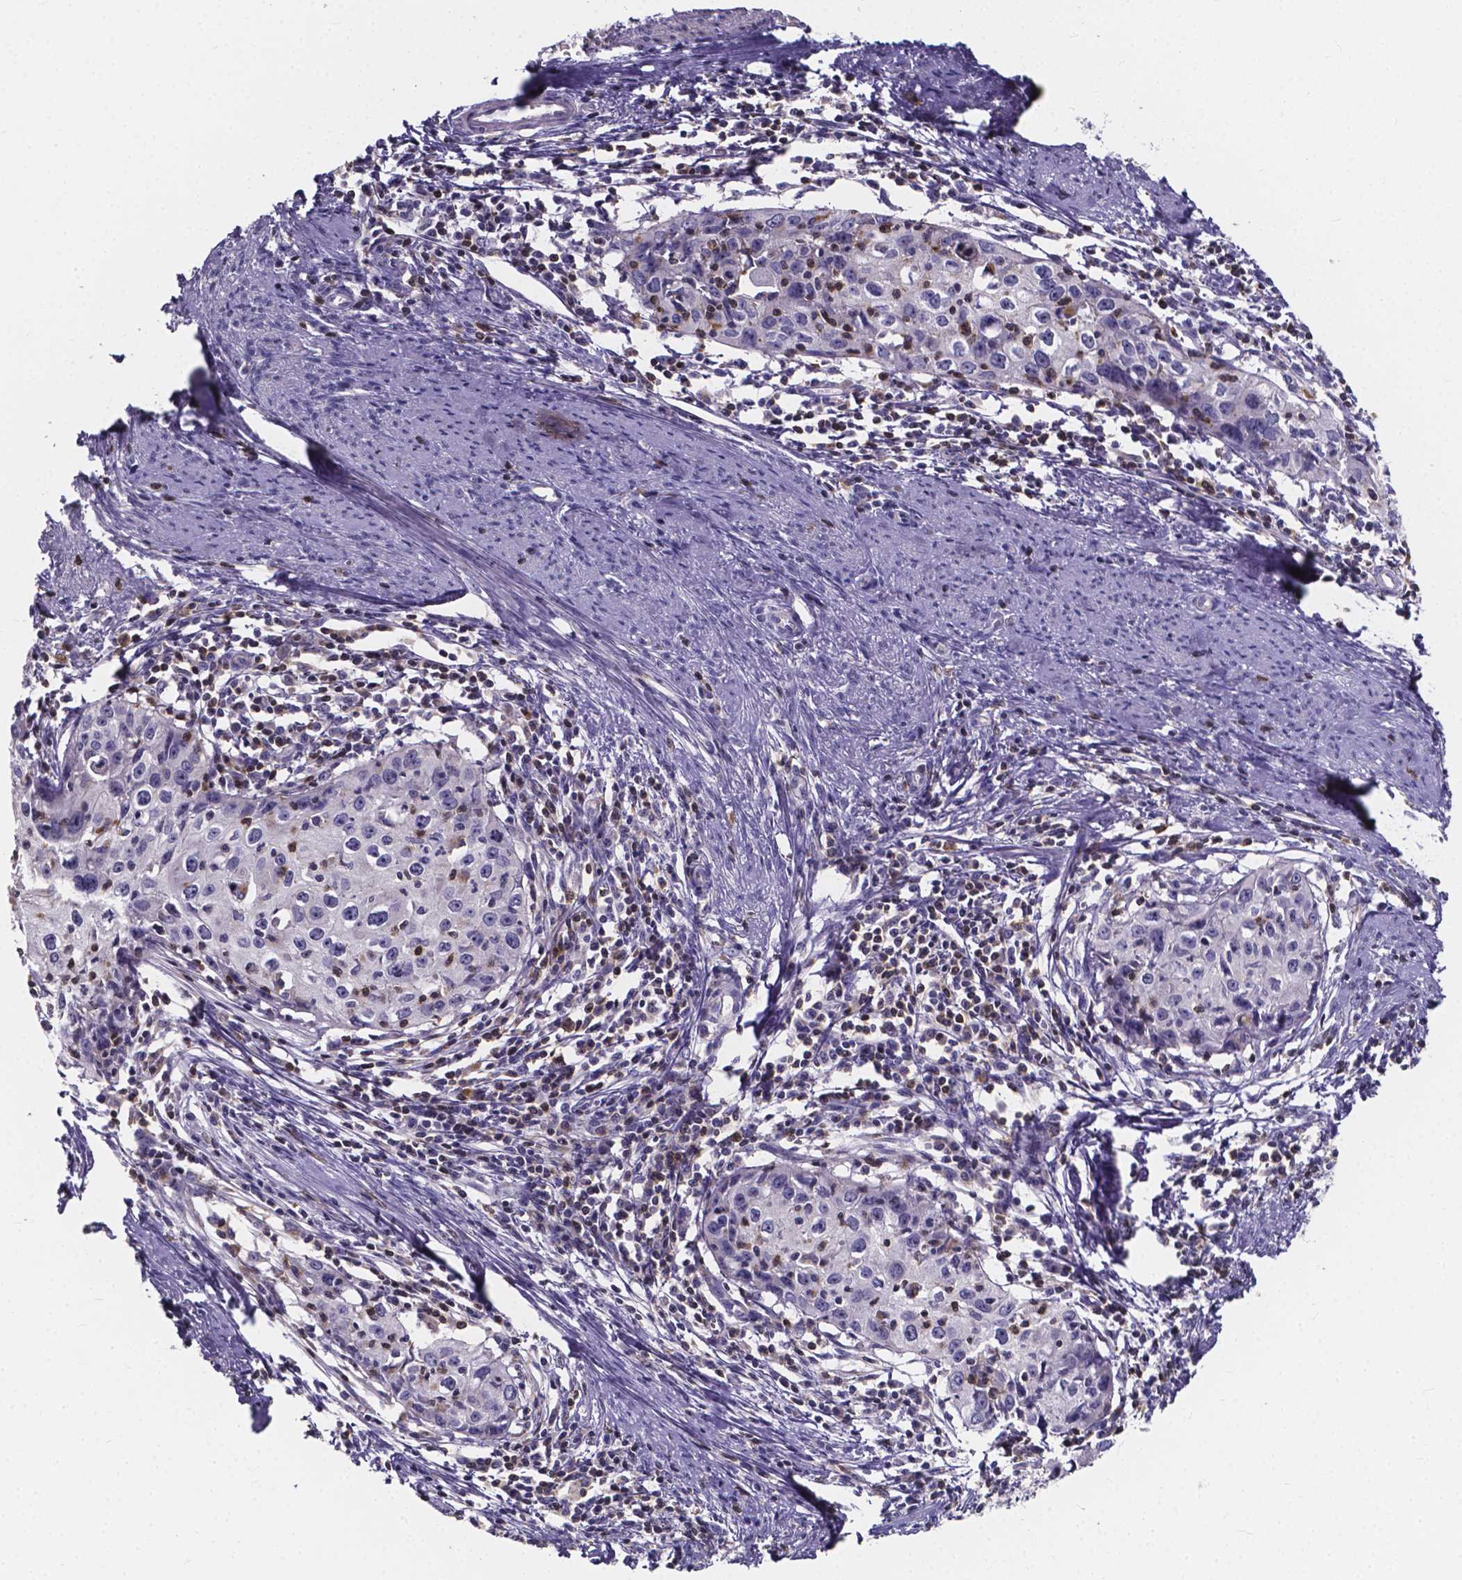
{"staining": {"intensity": "negative", "quantity": "none", "location": "none"}, "tissue": "cervical cancer", "cell_type": "Tumor cells", "image_type": "cancer", "snomed": [{"axis": "morphology", "description": "Squamous cell carcinoma, NOS"}, {"axis": "topography", "description": "Cervix"}], "caption": "The photomicrograph displays no significant expression in tumor cells of cervical cancer (squamous cell carcinoma).", "gene": "THEMIS", "patient": {"sex": "female", "age": 40}}